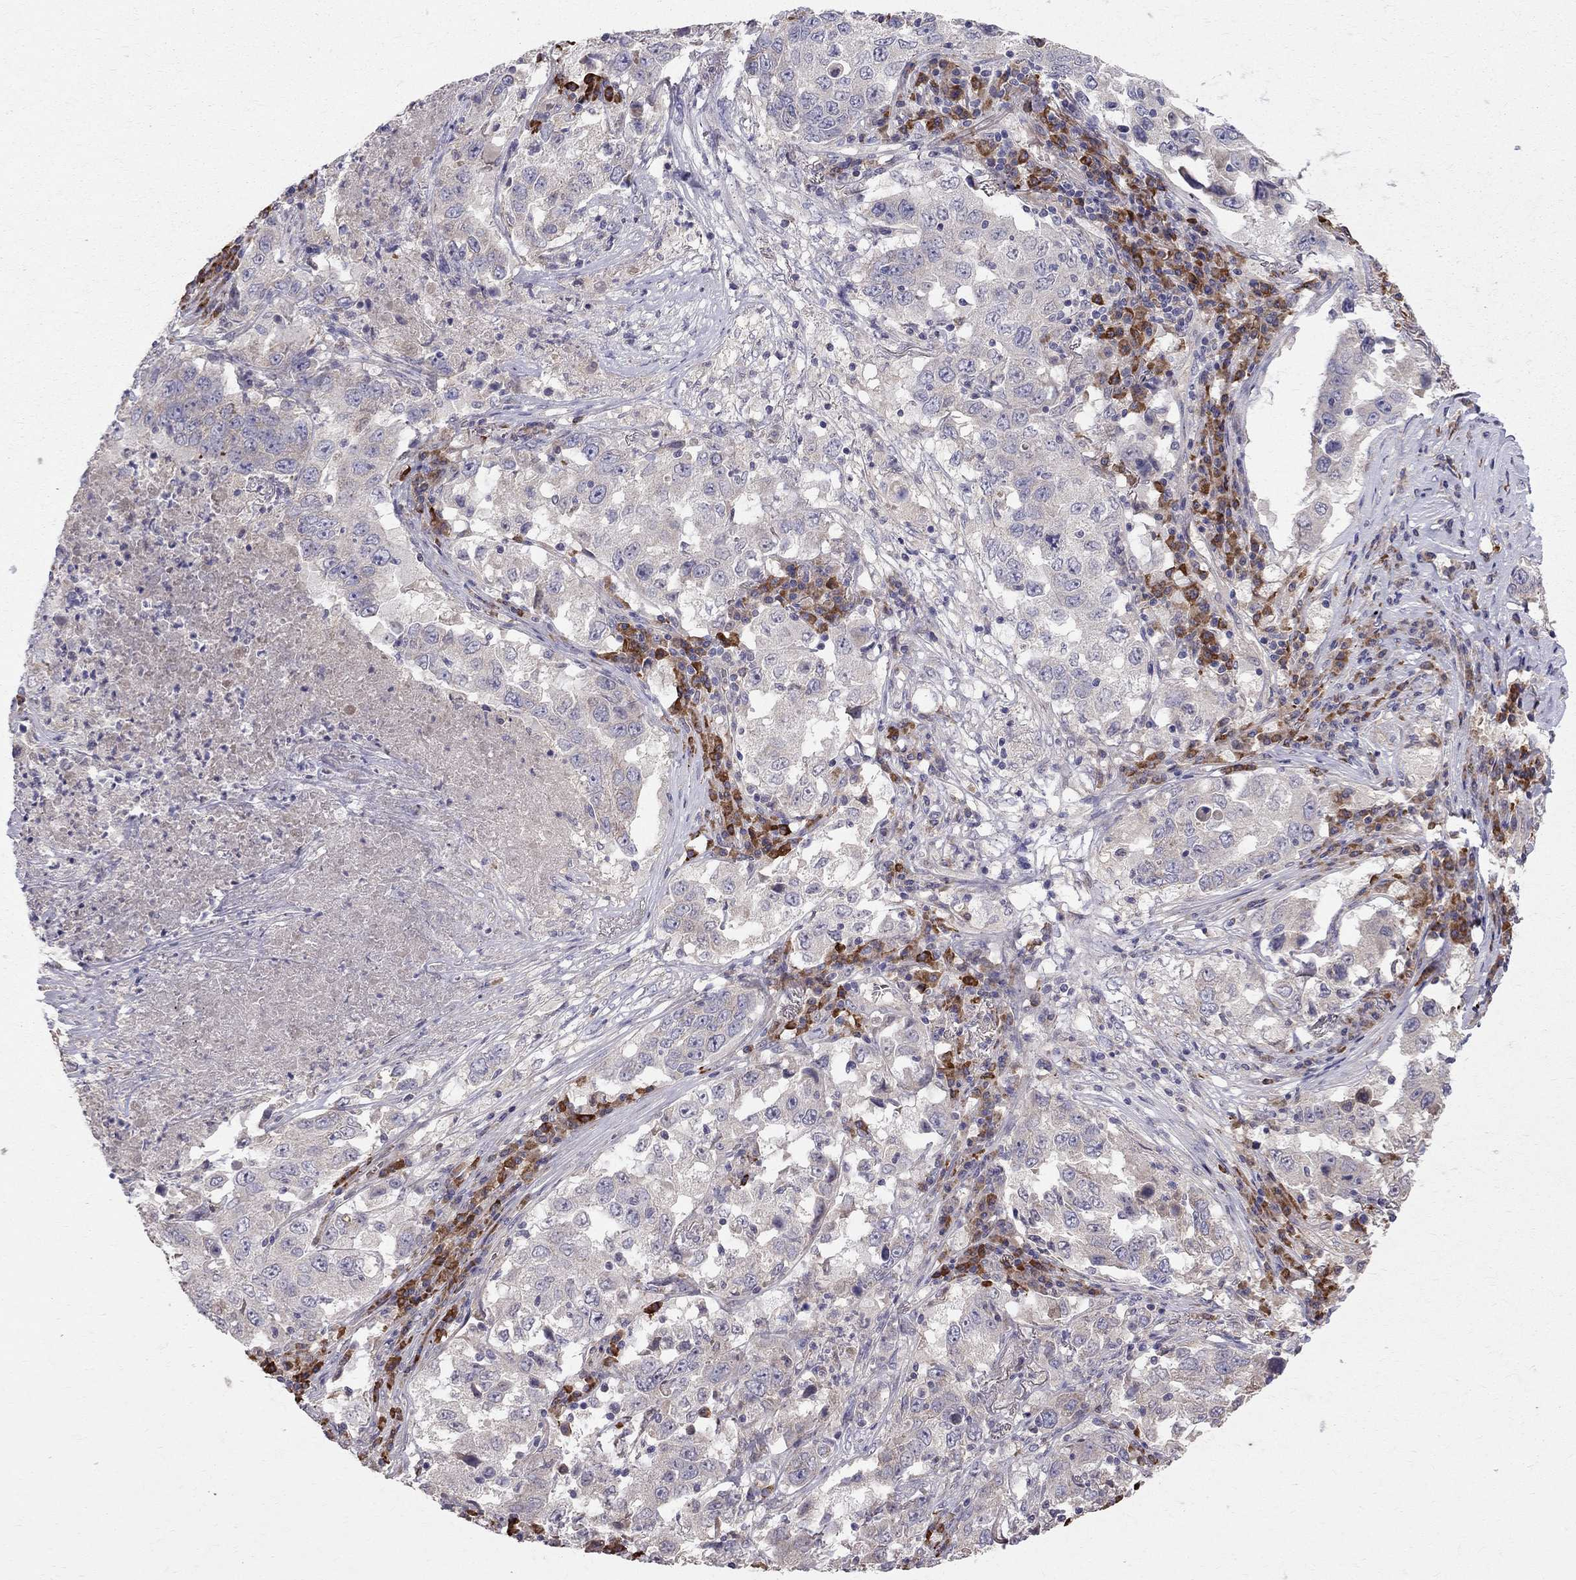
{"staining": {"intensity": "negative", "quantity": "none", "location": "none"}, "tissue": "lung cancer", "cell_type": "Tumor cells", "image_type": "cancer", "snomed": [{"axis": "morphology", "description": "Adenocarcinoma, NOS"}, {"axis": "topography", "description": "Lung"}], "caption": "Tumor cells show no significant protein staining in lung cancer (adenocarcinoma). (Stains: DAB immunohistochemistry with hematoxylin counter stain, Microscopy: brightfield microscopy at high magnification).", "gene": "PIK3CG", "patient": {"sex": "male", "age": 73}}